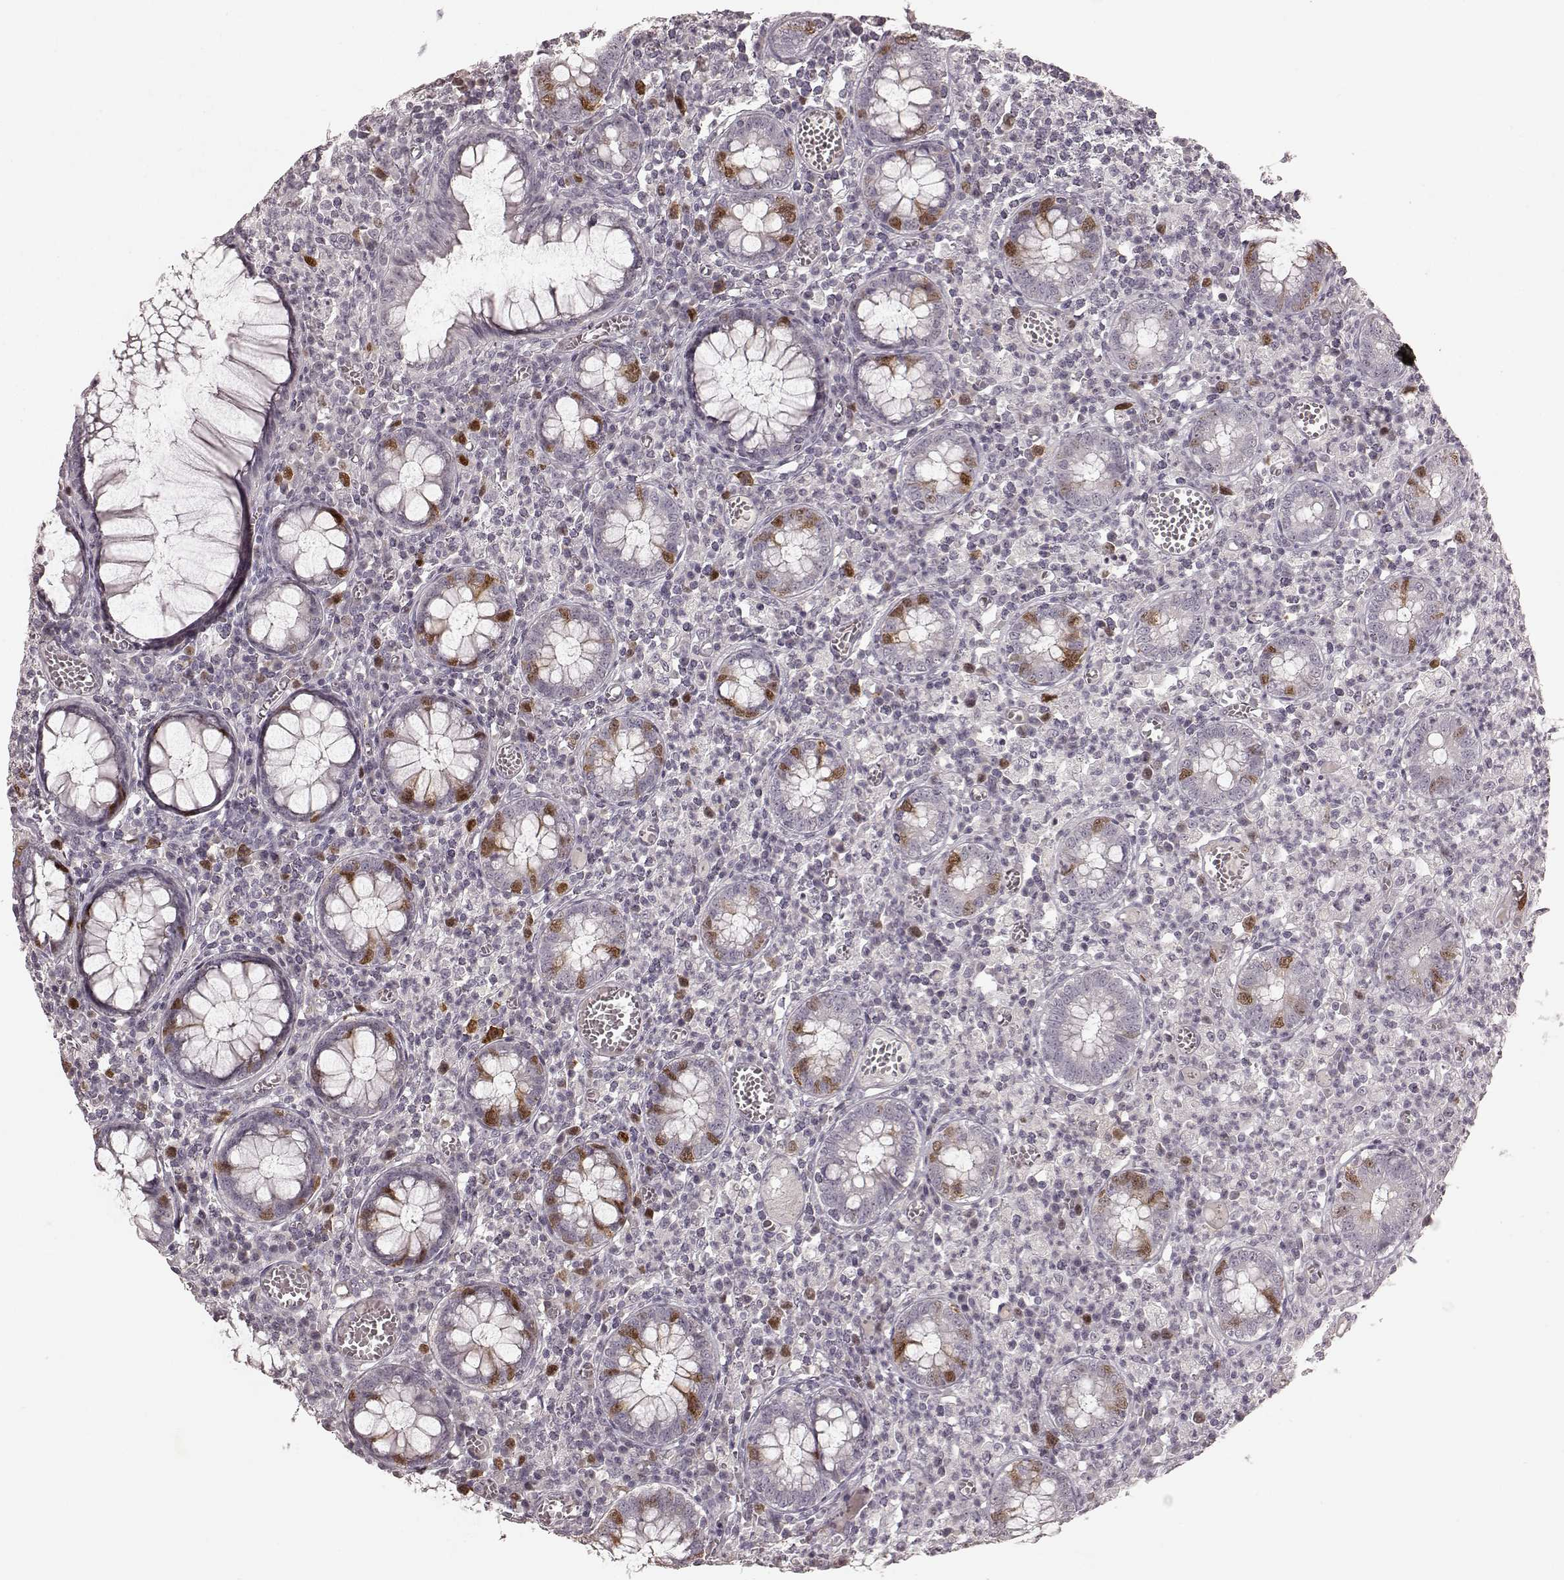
{"staining": {"intensity": "strong", "quantity": "<25%", "location": "nuclear"}, "tissue": "colorectal cancer", "cell_type": "Tumor cells", "image_type": "cancer", "snomed": [{"axis": "morphology", "description": "Normal tissue, NOS"}, {"axis": "morphology", "description": "Adenocarcinoma, NOS"}, {"axis": "topography", "description": "Colon"}], "caption": "An IHC histopathology image of neoplastic tissue is shown. Protein staining in brown labels strong nuclear positivity in colorectal adenocarcinoma within tumor cells.", "gene": "CCNA2", "patient": {"sex": "male", "age": 65}}